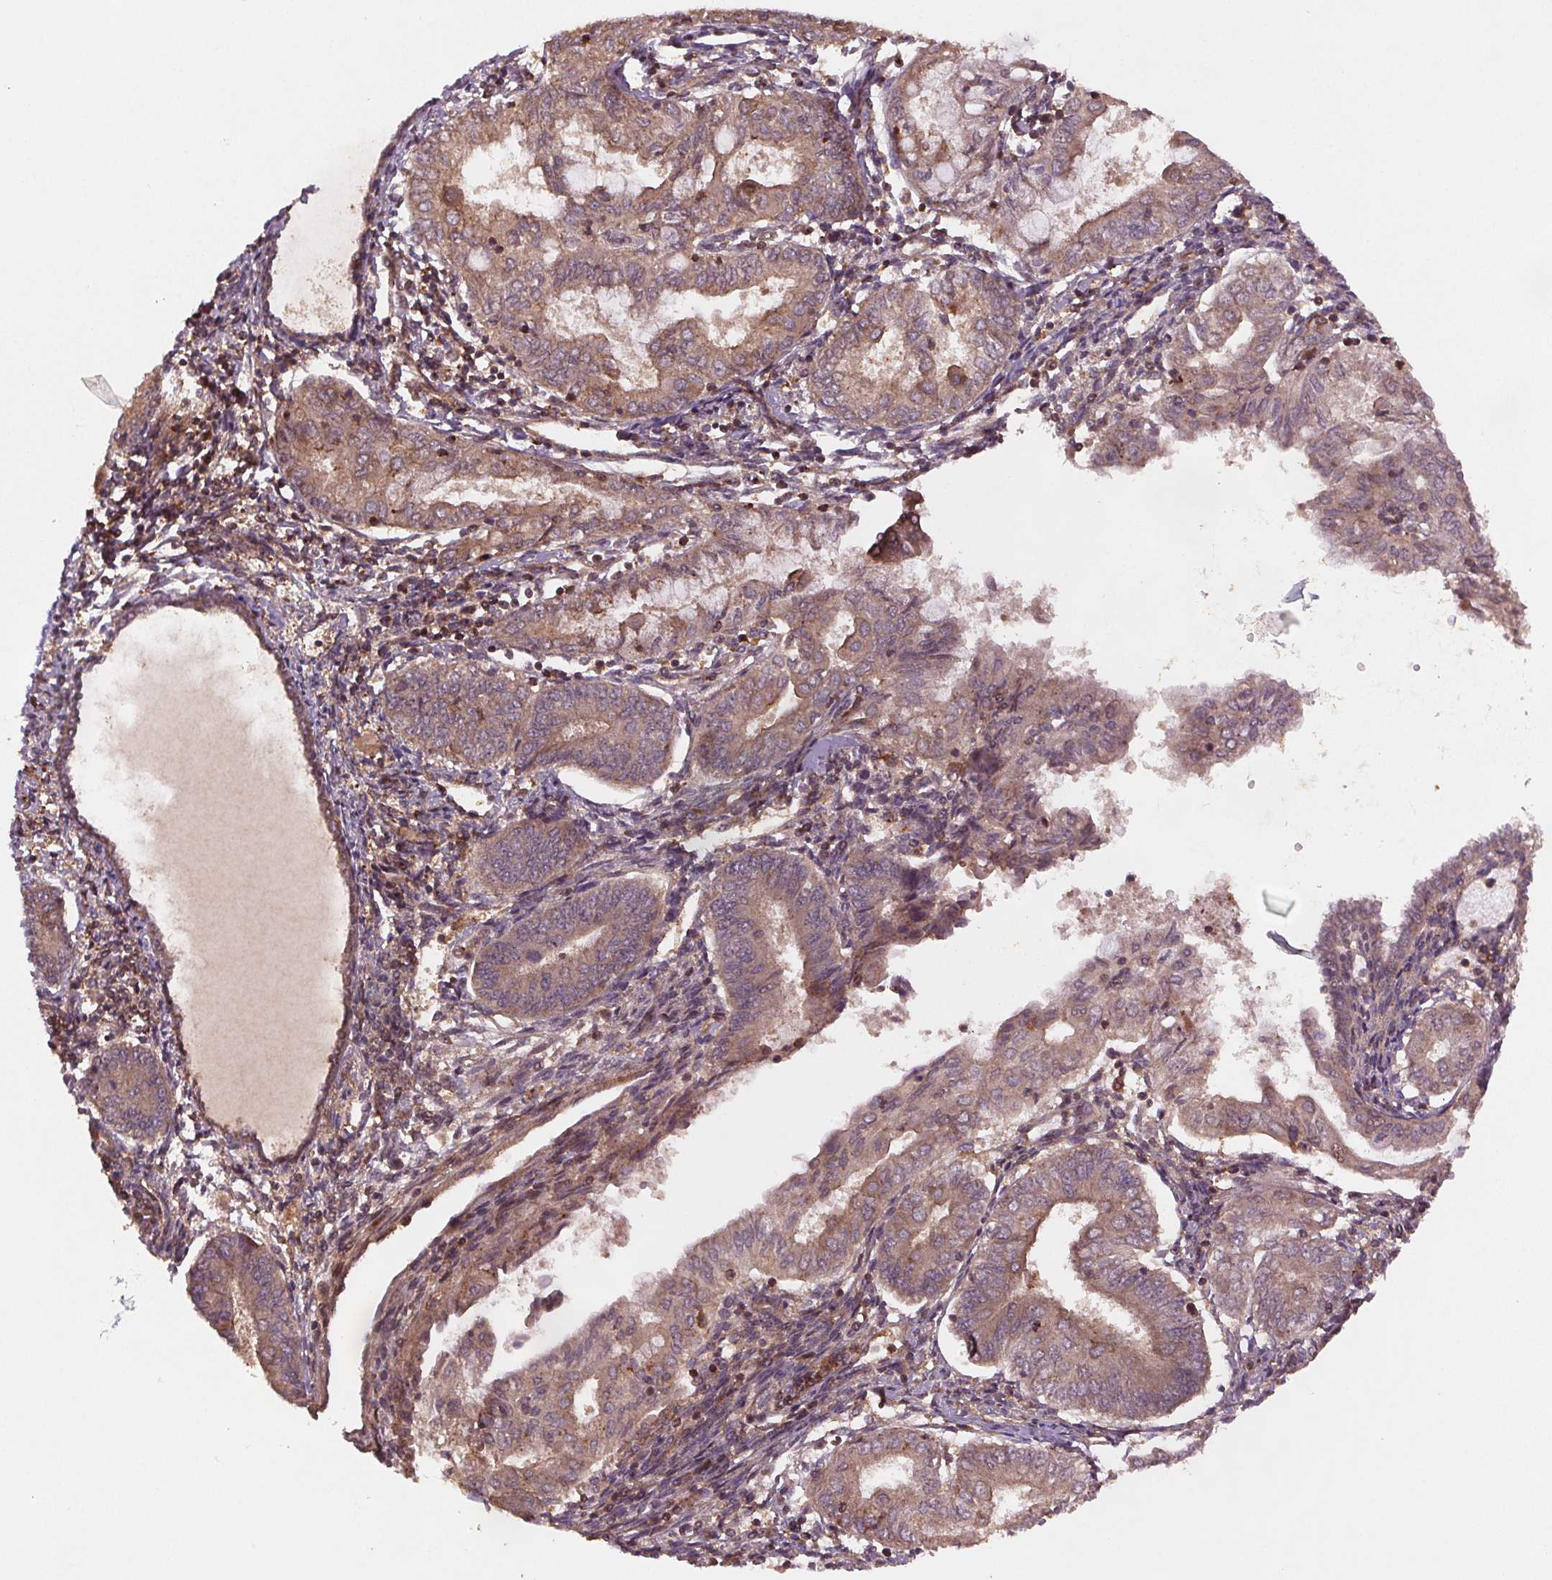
{"staining": {"intensity": "moderate", "quantity": ">75%", "location": "cytoplasmic/membranous"}, "tissue": "endometrial cancer", "cell_type": "Tumor cells", "image_type": "cancer", "snomed": [{"axis": "morphology", "description": "Adenocarcinoma, NOS"}, {"axis": "topography", "description": "Endometrium"}], "caption": "Moderate cytoplasmic/membranous expression is identified in about >75% of tumor cells in endometrial cancer. (DAB (3,3'-diaminobenzidine) IHC with brightfield microscopy, high magnification).", "gene": "SEC14L2", "patient": {"sex": "female", "age": 68}}